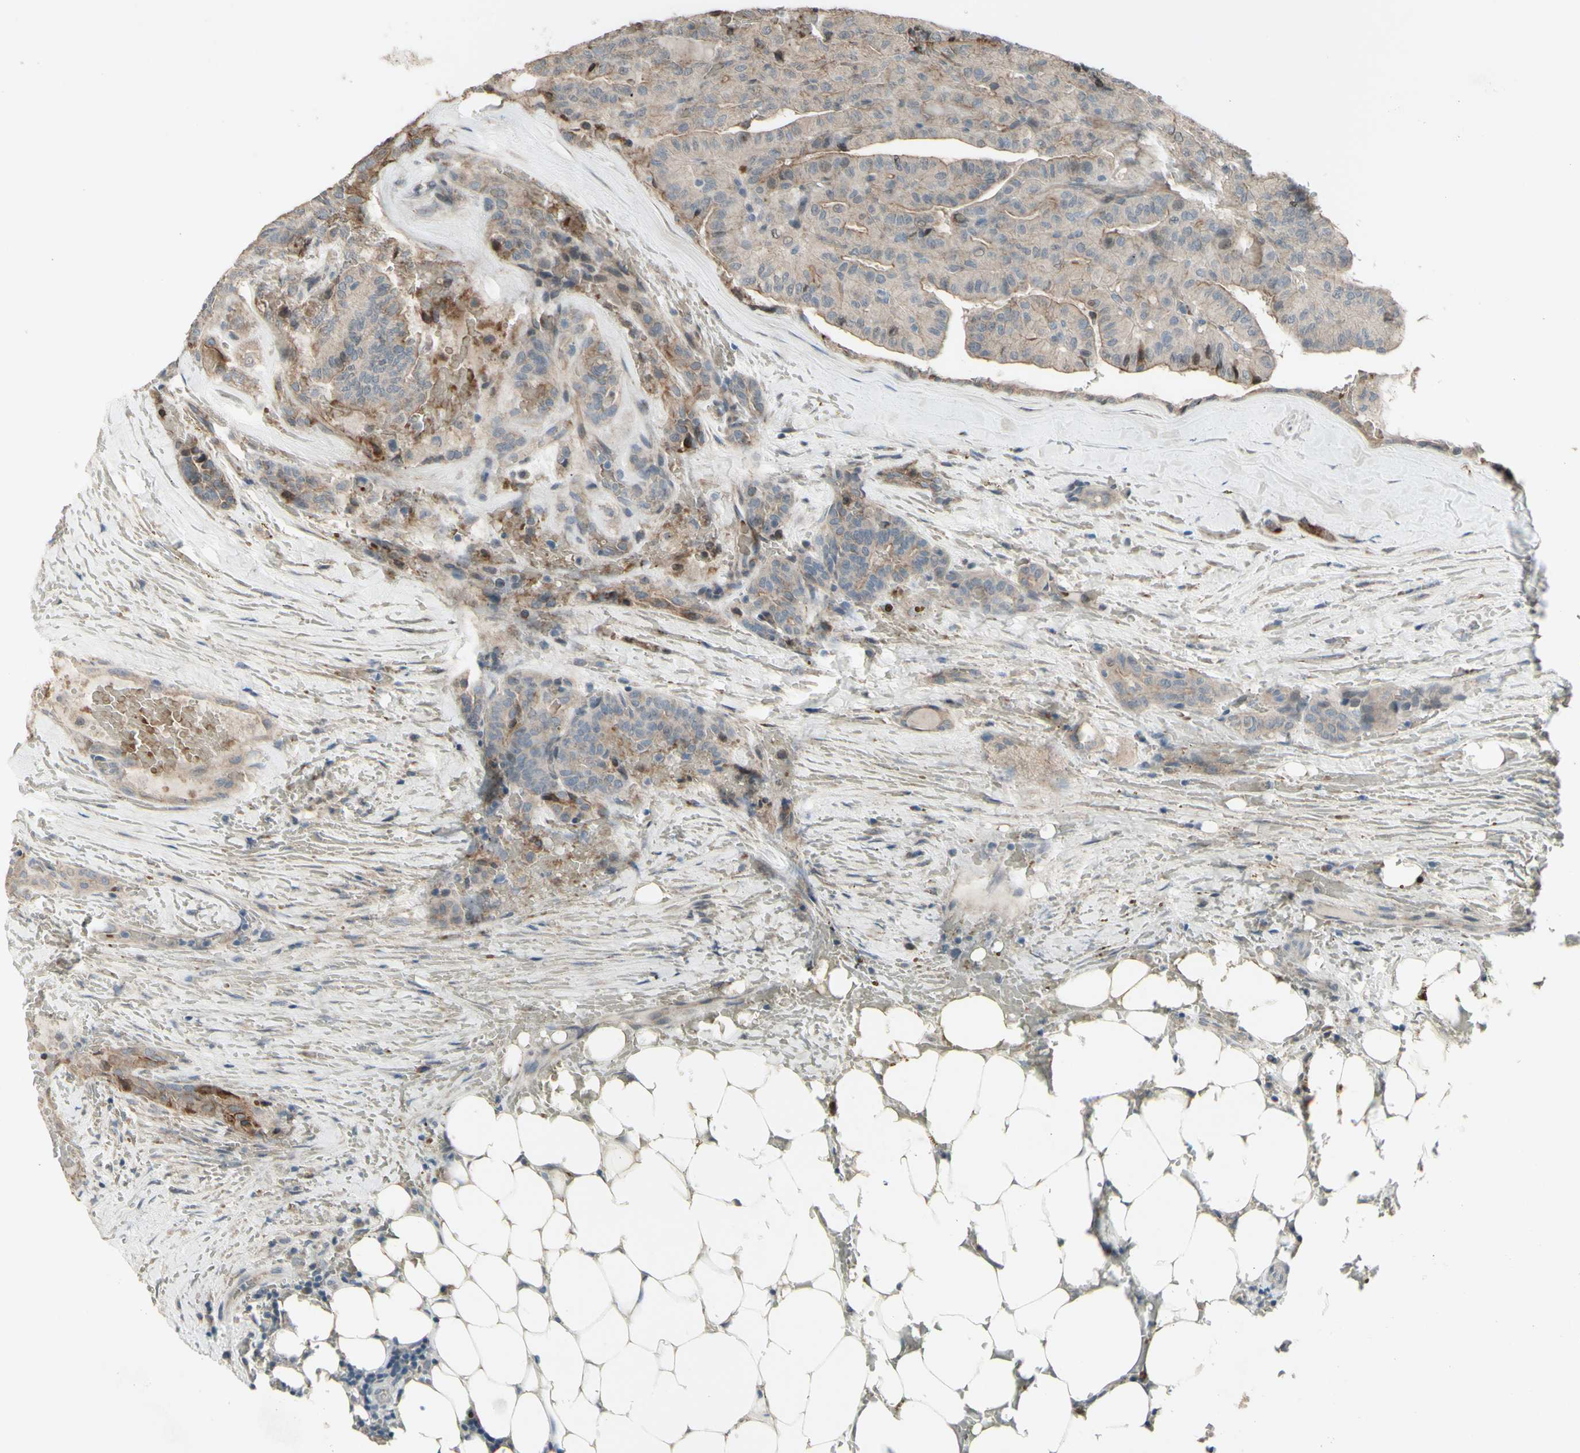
{"staining": {"intensity": "weak", "quantity": ">75%", "location": "cytoplasmic/membranous"}, "tissue": "head and neck cancer", "cell_type": "Tumor cells", "image_type": "cancer", "snomed": [{"axis": "morphology", "description": "Squamous cell carcinoma, NOS"}, {"axis": "topography", "description": "Oral tissue"}, {"axis": "topography", "description": "Head-Neck"}], "caption": "Head and neck cancer stained for a protein (brown) shows weak cytoplasmic/membranous positive expression in approximately >75% of tumor cells.", "gene": "GRAMD1B", "patient": {"sex": "female", "age": 50}}